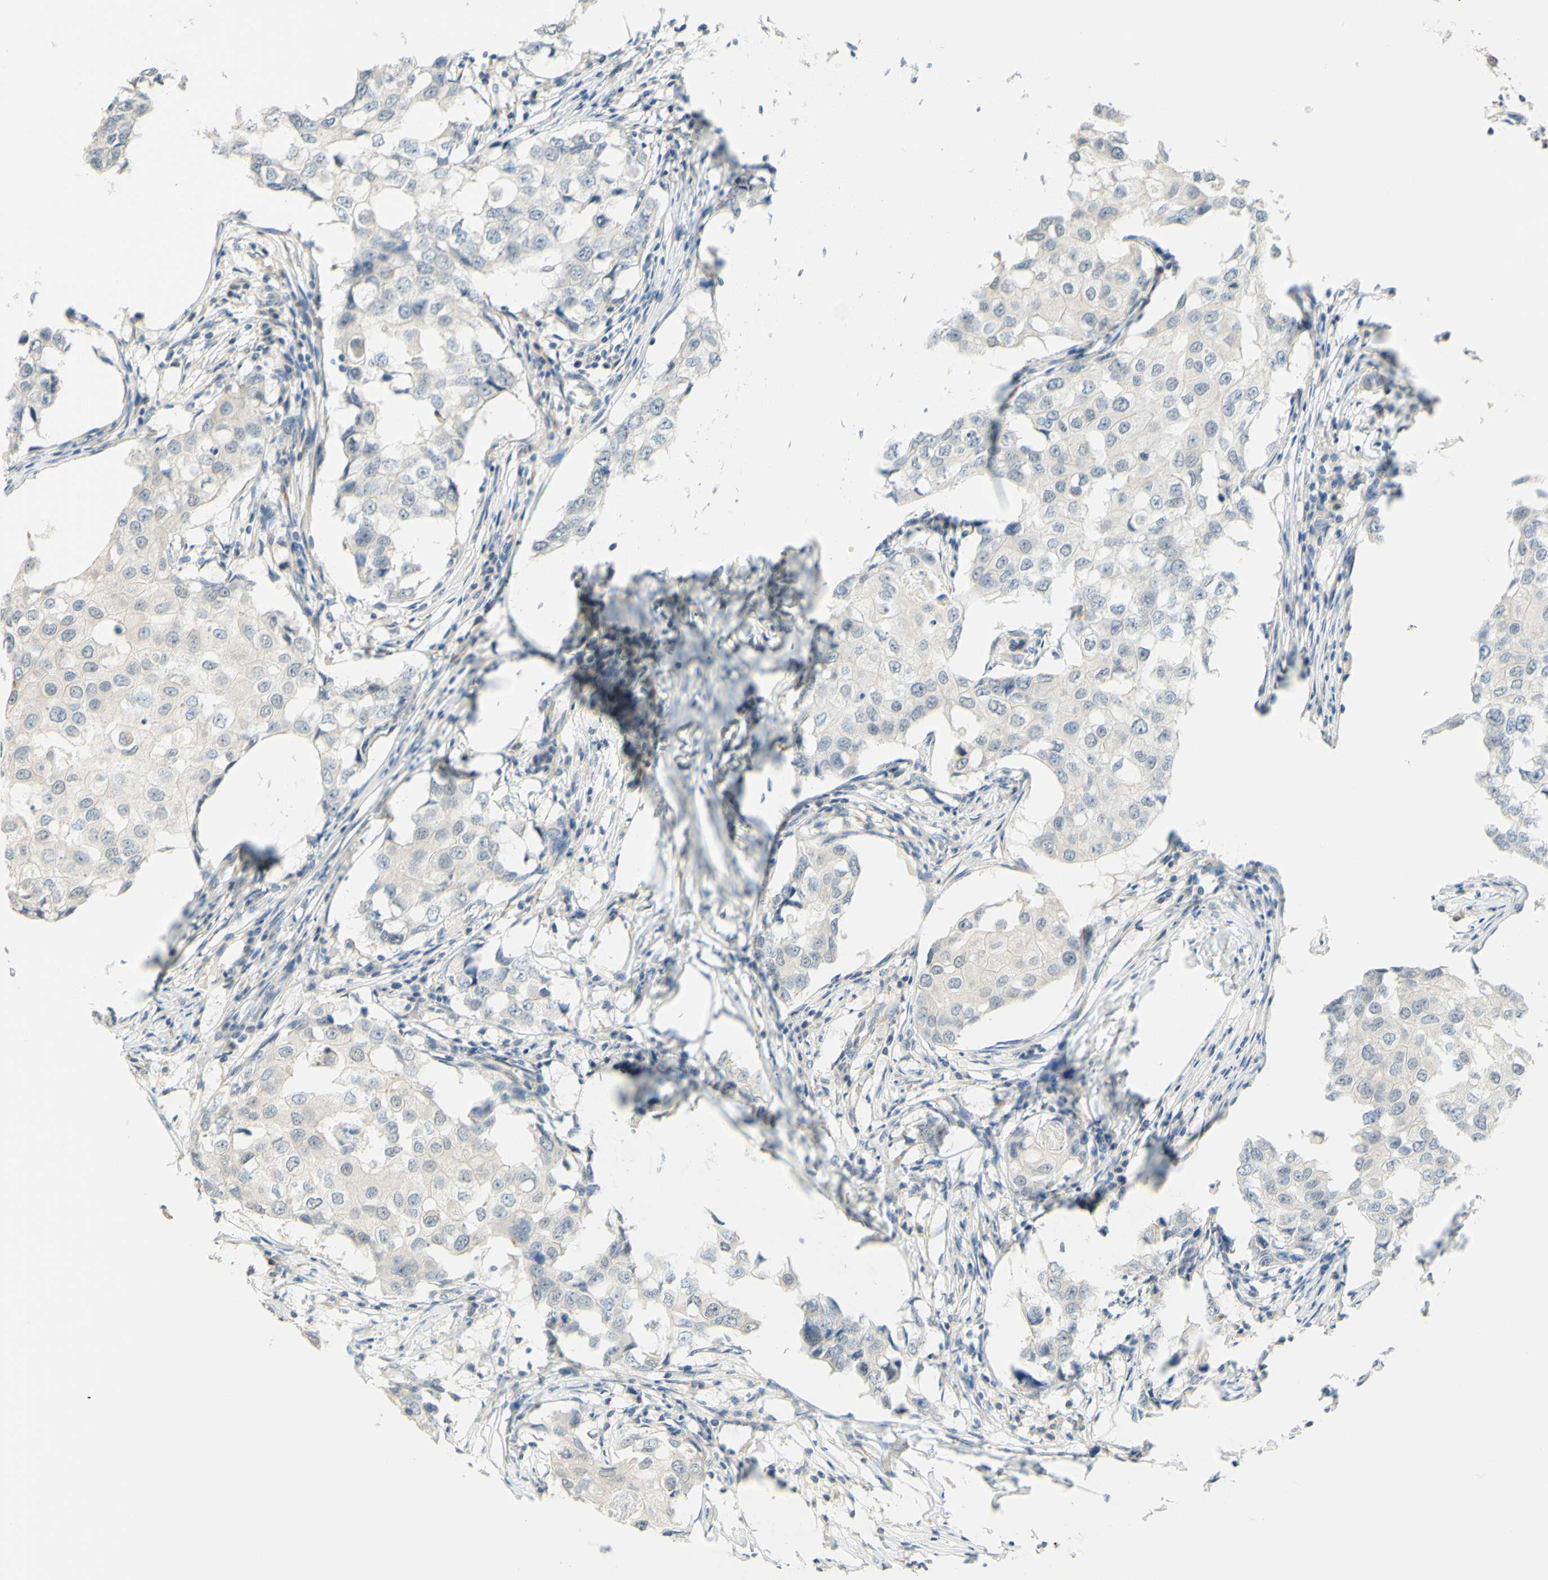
{"staining": {"intensity": "negative", "quantity": "none", "location": "none"}, "tissue": "breast cancer", "cell_type": "Tumor cells", "image_type": "cancer", "snomed": [{"axis": "morphology", "description": "Duct carcinoma"}, {"axis": "topography", "description": "Breast"}], "caption": "Breast cancer was stained to show a protein in brown. There is no significant expression in tumor cells. The staining is performed using DAB brown chromogen with nuclei counter-stained in using hematoxylin.", "gene": "MAG", "patient": {"sex": "female", "age": 27}}